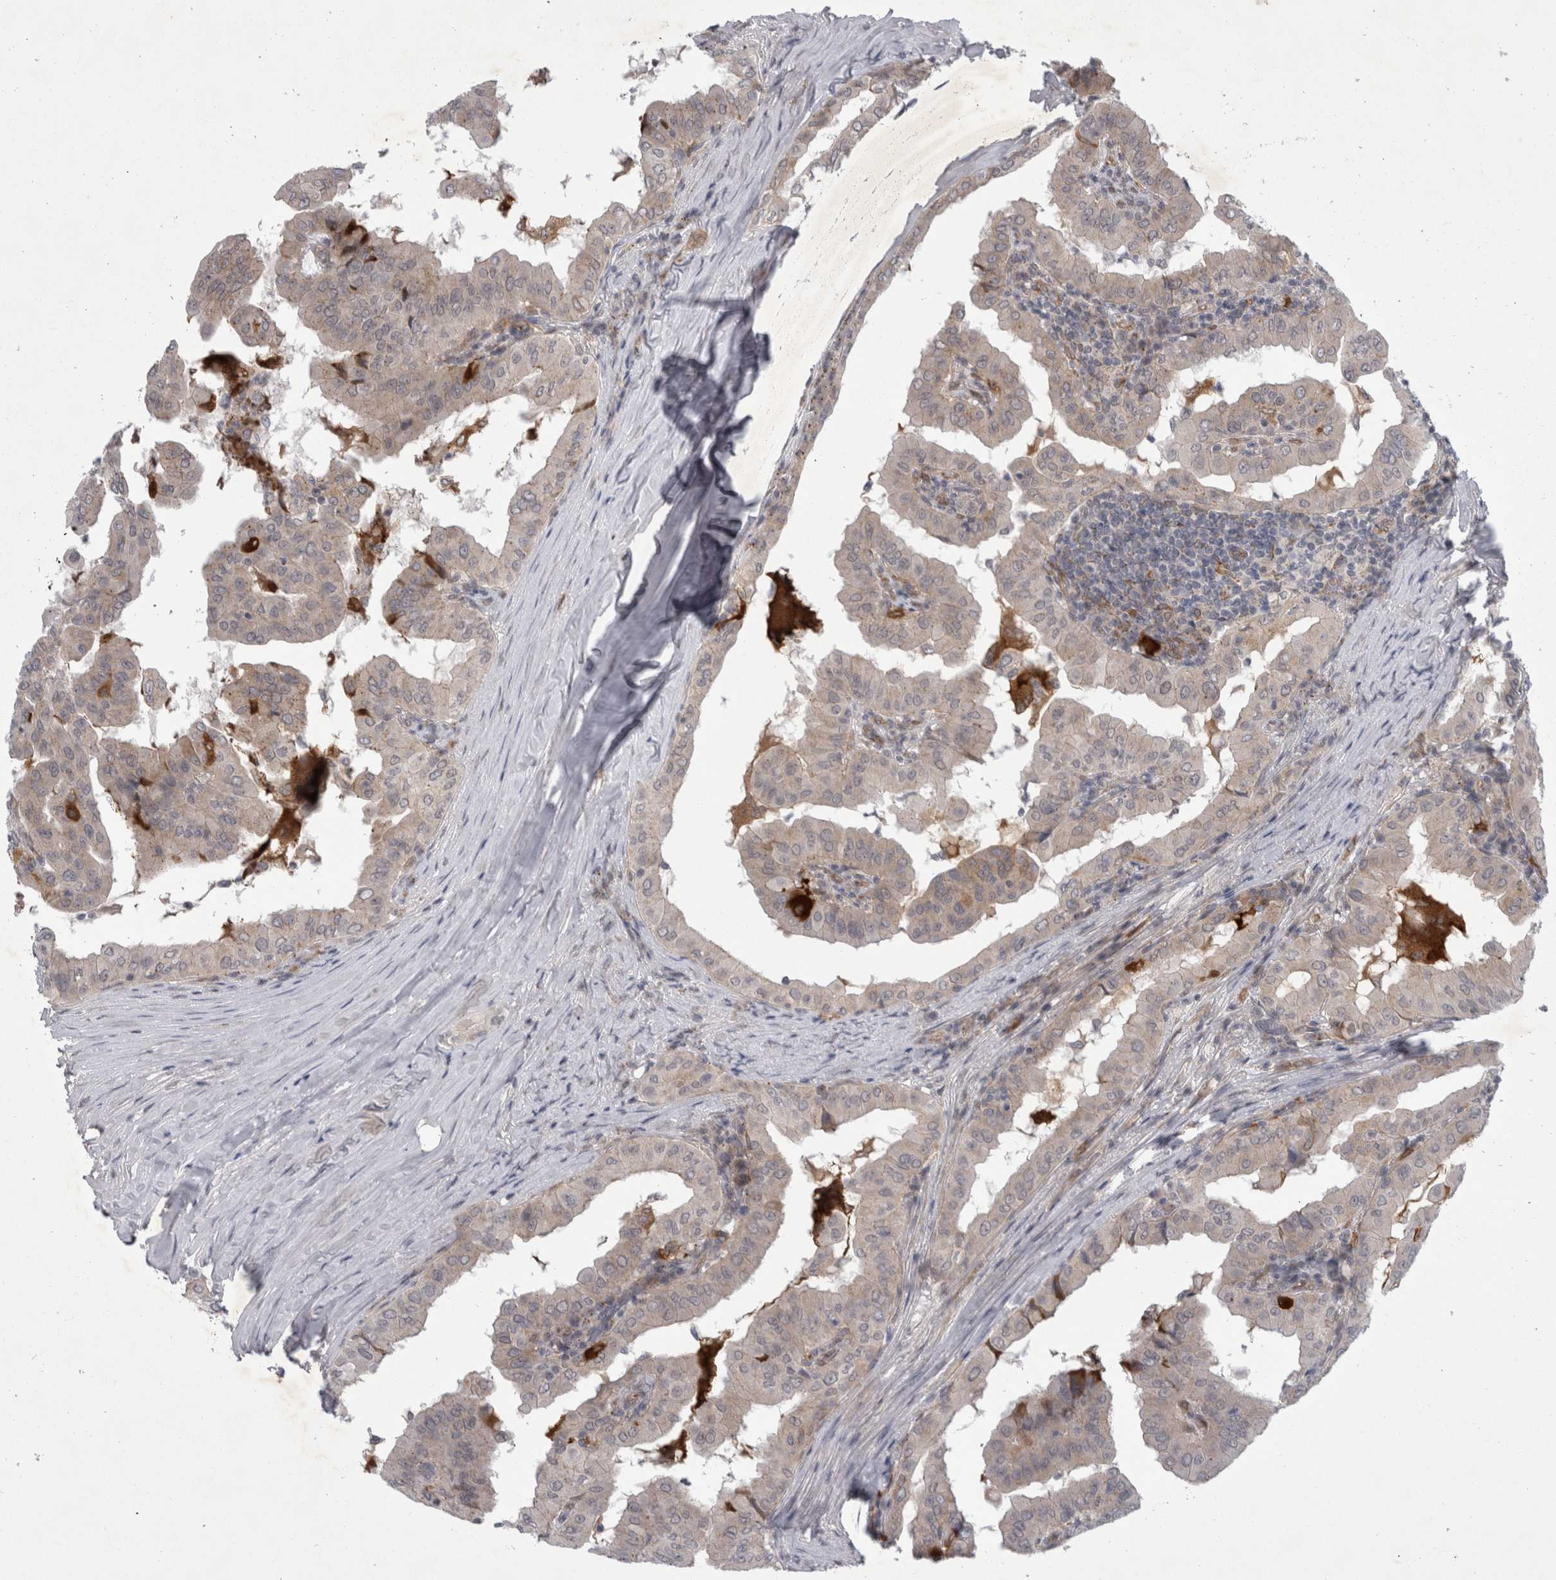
{"staining": {"intensity": "weak", "quantity": "<25%", "location": "cytoplasmic/membranous"}, "tissue": "thyroid cancer", "cell_type": "Tumor cells", "image_type": "cancer", "snomed": [{"axis": "morphology", "description": "Papillary adenocarcinoma, NOS"}, {"axis": "topography", "description": "Thyroid gland"}], "caption": "The IHC photomicrograph has no significant staining in tumor cells of thyroid papillary adenocarcinoma tissue.", "gene": "PARP11", "patient": {"sex": "male", "age": 33}}